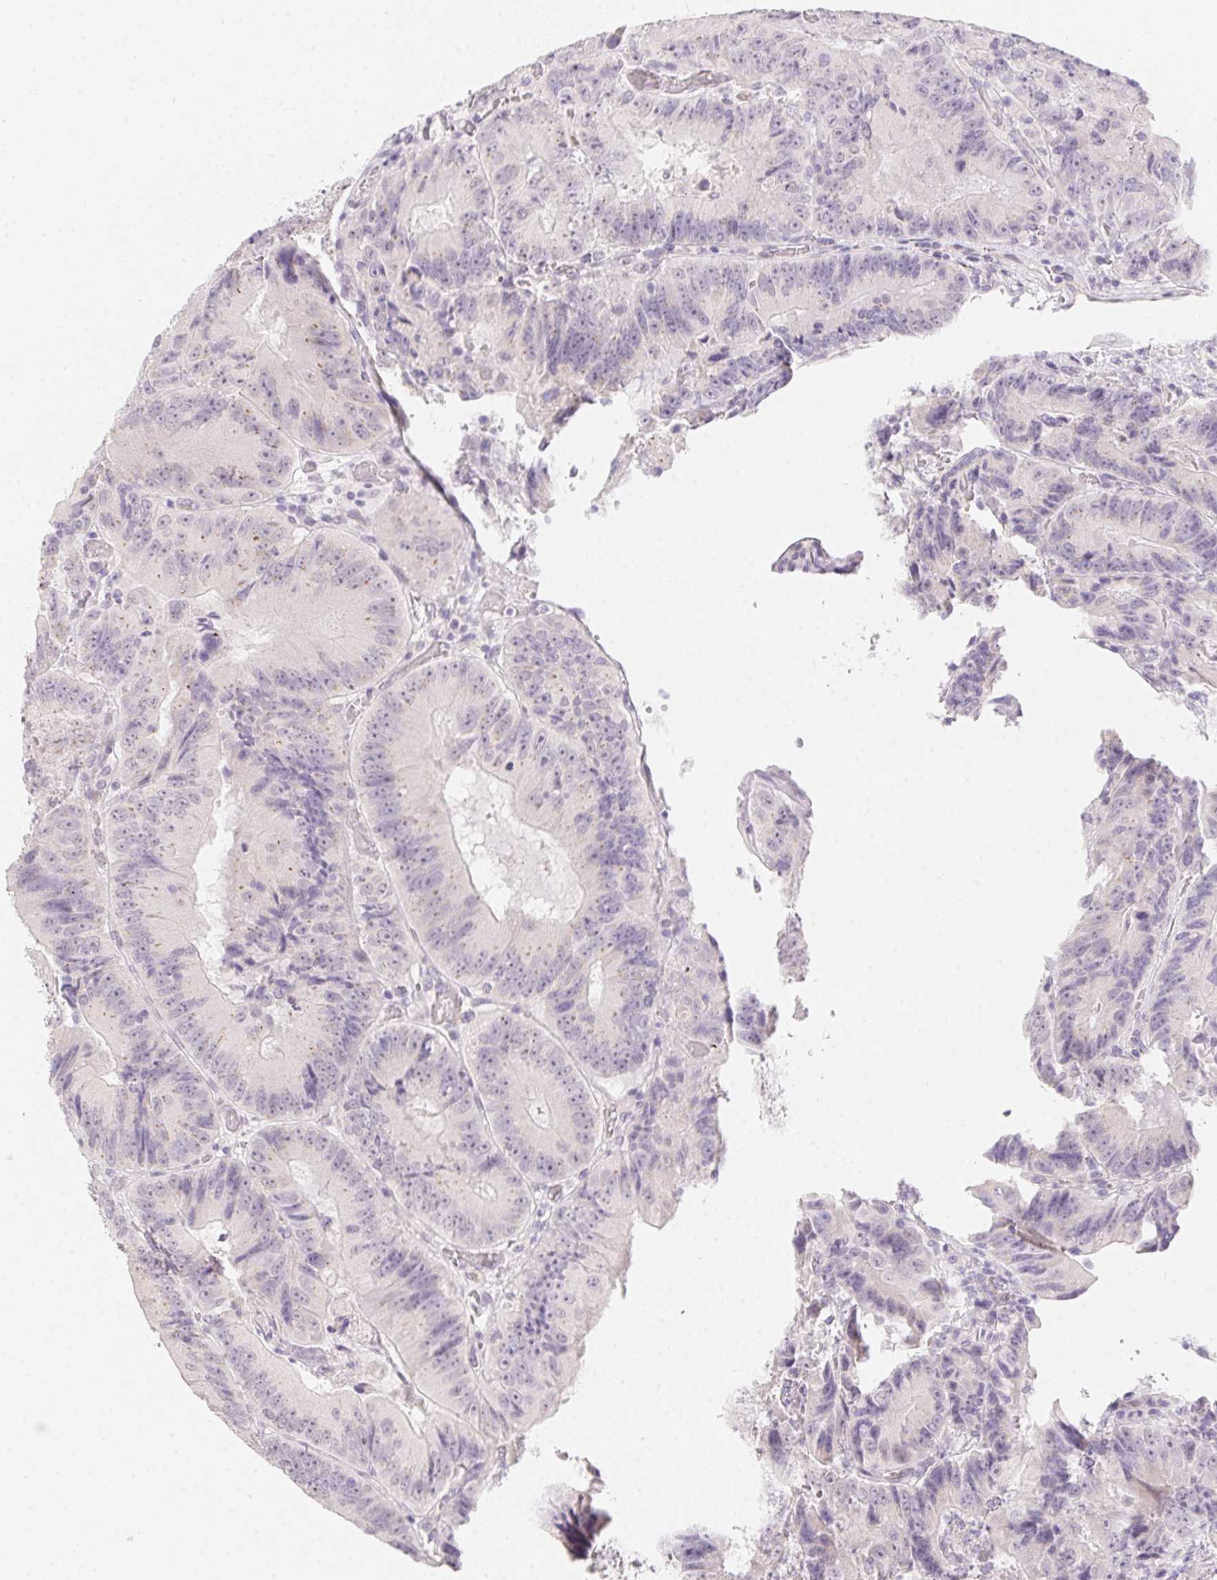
{"staining": {"intensity": "weak", "quantity": "<25%", "location": "nuclear"}, "tissue": "colorectal cancer", "cell_type": "Tumor cells", "image_type": "cancer", "snomed": [{"axis": "morphology", "description": "Adenocarcinoma, NOS"}, {"axis": "topography", "description": "Colon"}], "caption": "A micrograph of human colorectal cancer (adenocarcinoma) is negative for staining in tumor cells.", "gene": "MORC1", "patient": {"sex": "female", "age": 86}}